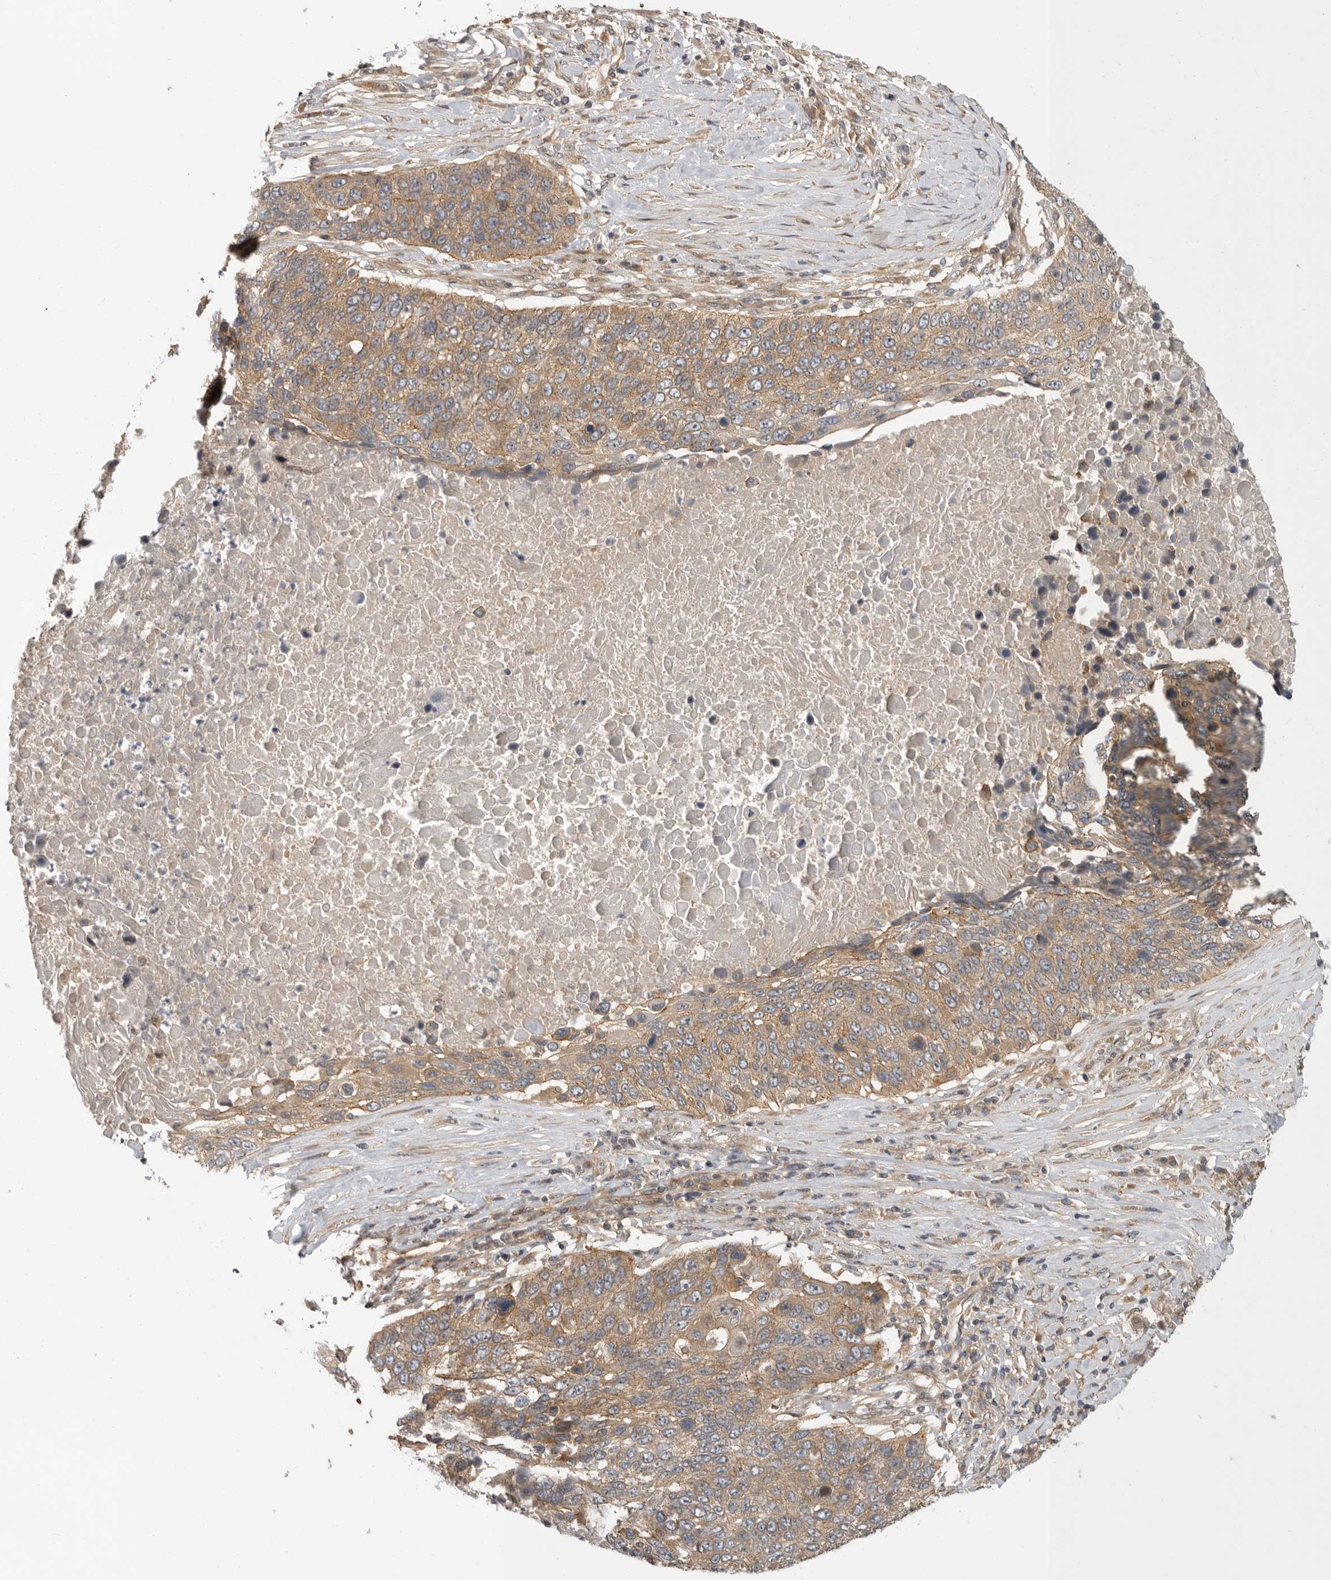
{"staining": {"intensity": "moderate", "quantity": ">75%", "location": "cytoplasmic/membranous"}, "tissue": "lung cancer", "cell_type": "Tumor cells", "image_type": "cancer", "snomed": [{"axis": "morphology", "description": "Squamous cell carcinoma, NOS"}, {"axis": "topography", "description": "Lung"}], "caption": "Squamous cell carcinoma (lung) stained for a protein exhibits moderate cytoplasmic/membranous positivity in tumor cells.", "gene": "CUEDC1", "patient": {"sex": "male", "age": 66}}